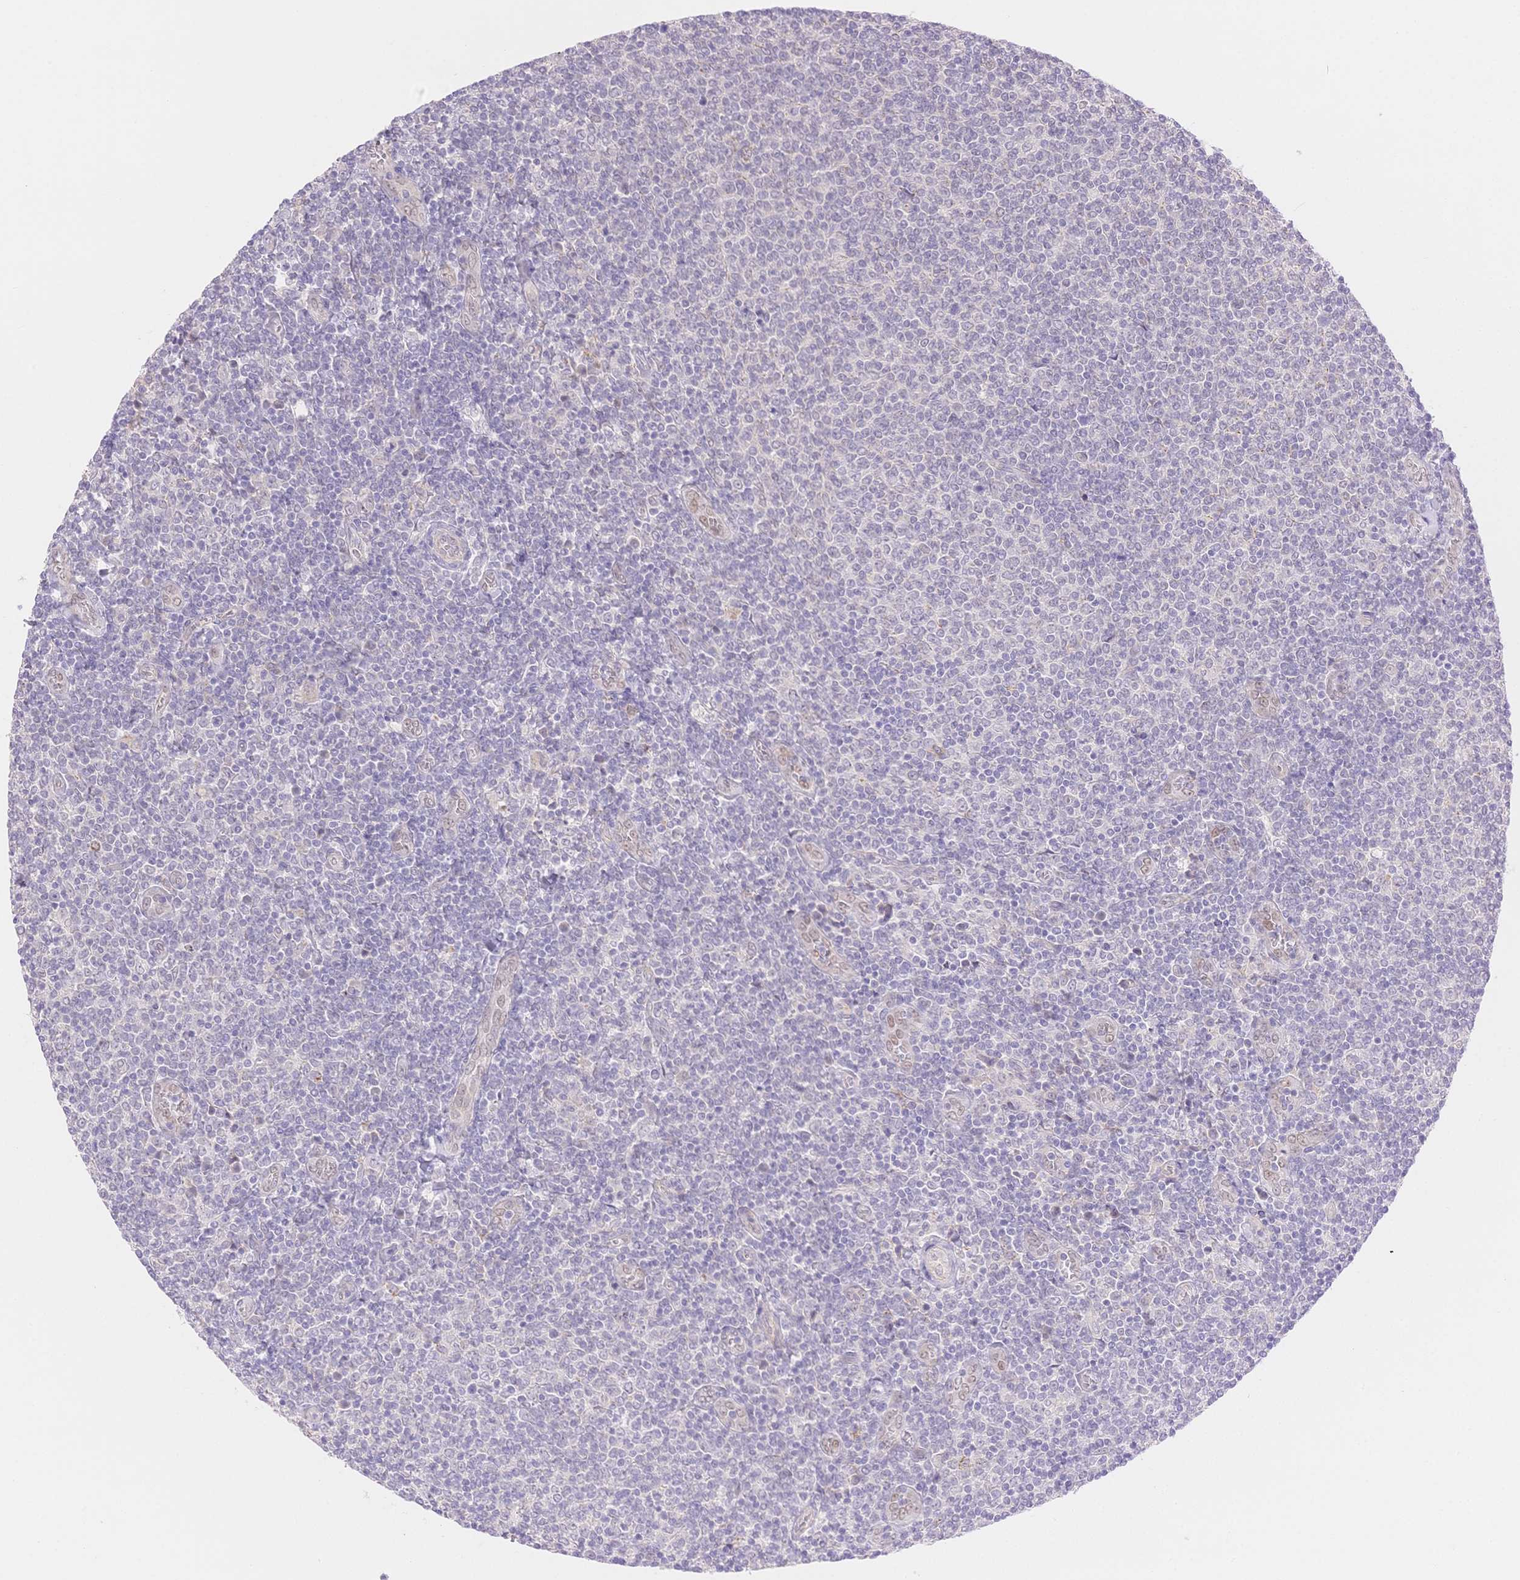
{"staining": {"intensity": "negative", "quantity": "none", "location": "none"}, "tissue": "lymphoma", "cell_type": "Tumor cells", "image_type": "cancer", "snomed": [{"axis": "morphology", "description": "Malignant lymphoma, non-Hodgkin's type, Low grade"}, {"axis": "topography", "description": "Lymph node"}], "caption": "Immunohistochemistry micrograph of malignant lymphoma, non-Hodgkin's type (low-grade) stained for a protein (brown), which exhibits no staining in tumor cells.", "gene": "WDR54", "patient": {"sex": "male", "age": 52}}